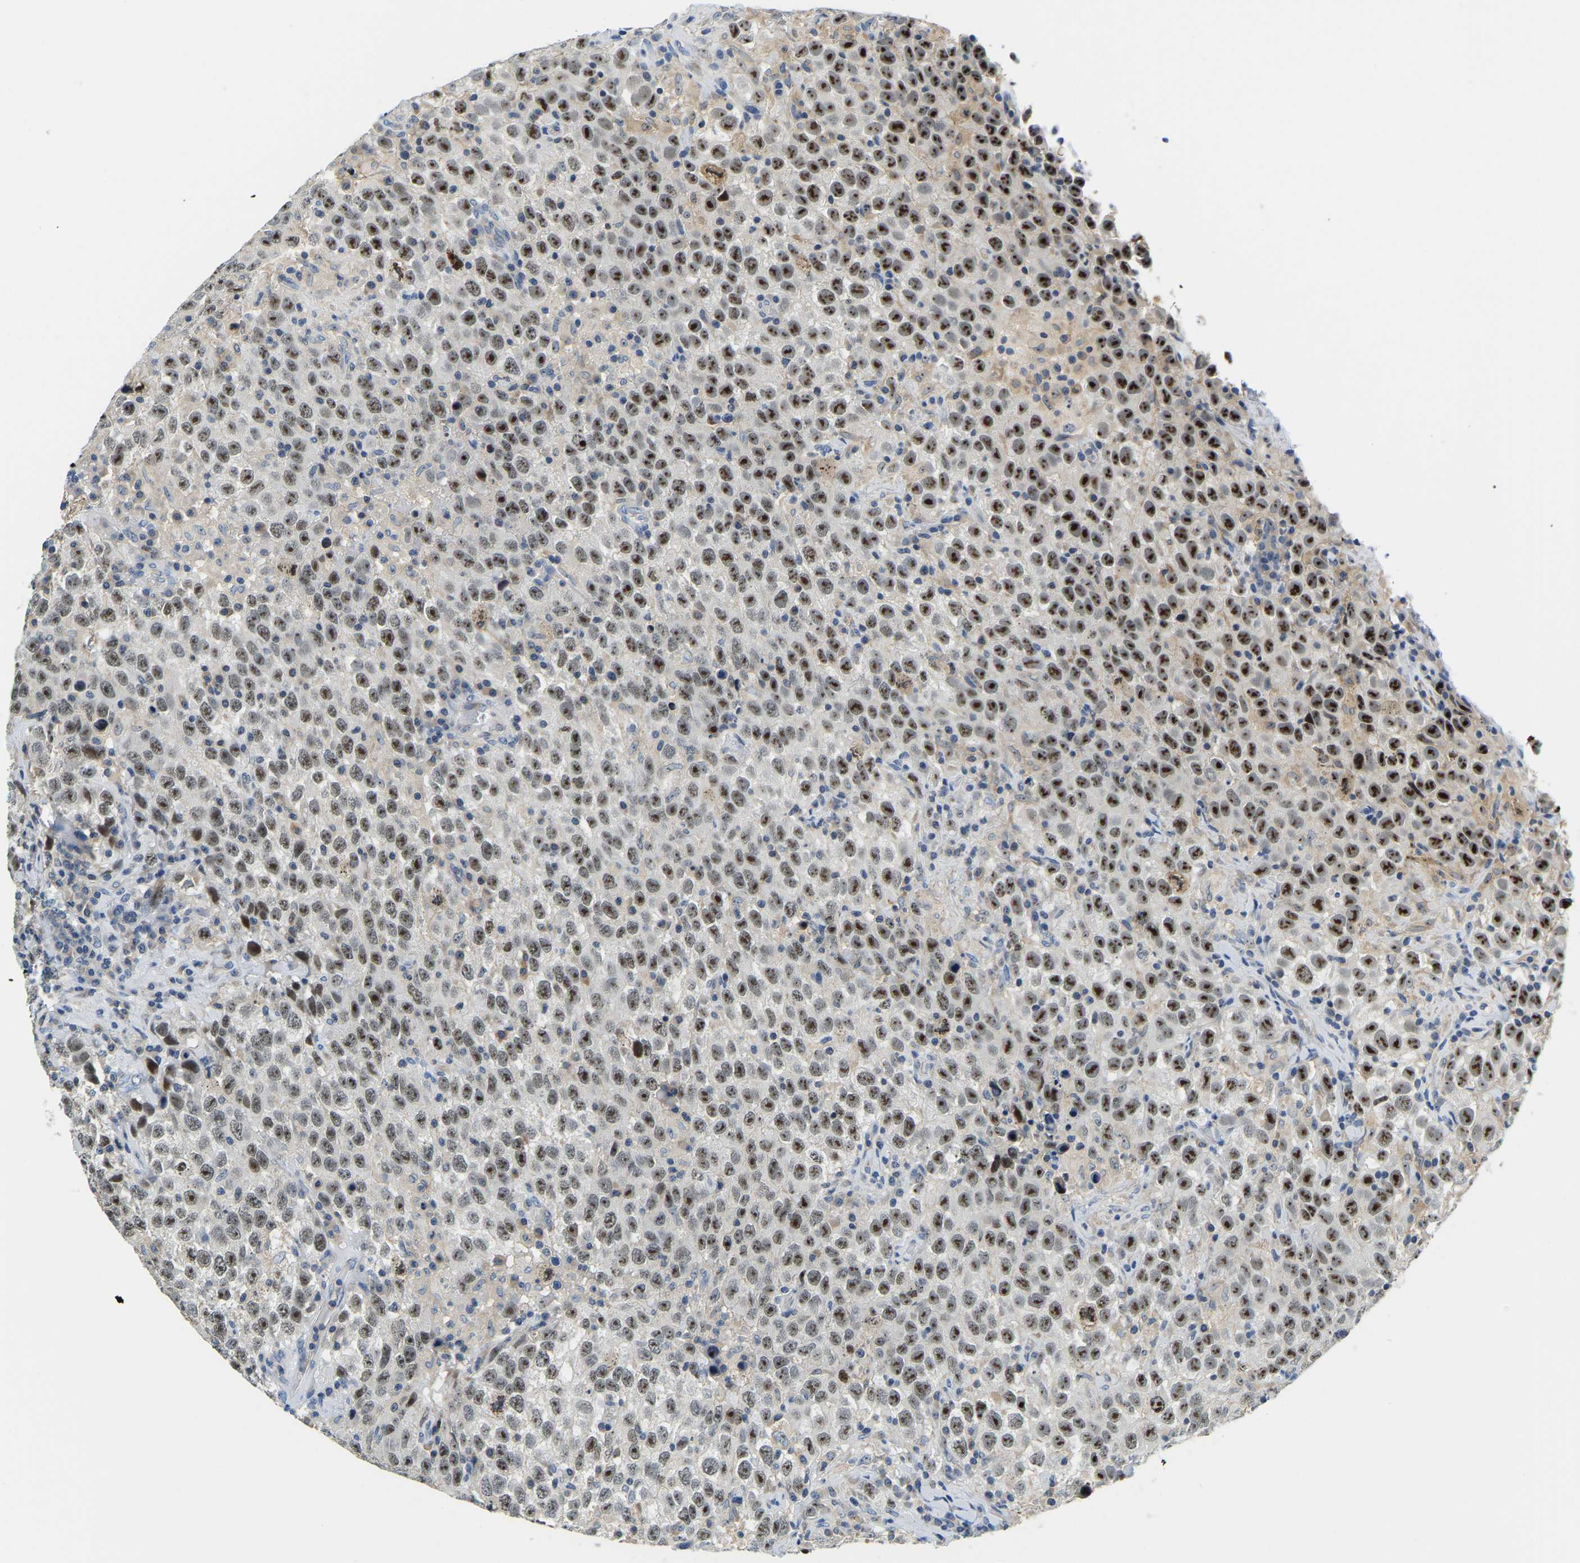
{"staining": {"intensity": "strong", "quantity": "25%-75%", "location": "nuclear"}, "tissue": "testis cancer", "cell_type": "Tumor cells", "image_type": "cancer", "snomed": [{"axis": "morphology", "description": "Seminoma, NOS"}, {"axis": "topography", "description": "Testis"}], "caption": "IHC of human testis seminoma shows high levels of strong nuclear expression in about 25%-75% of tumor cells.", "gene": "RRP1", "patient": {"sex": "male", "age": 41}}